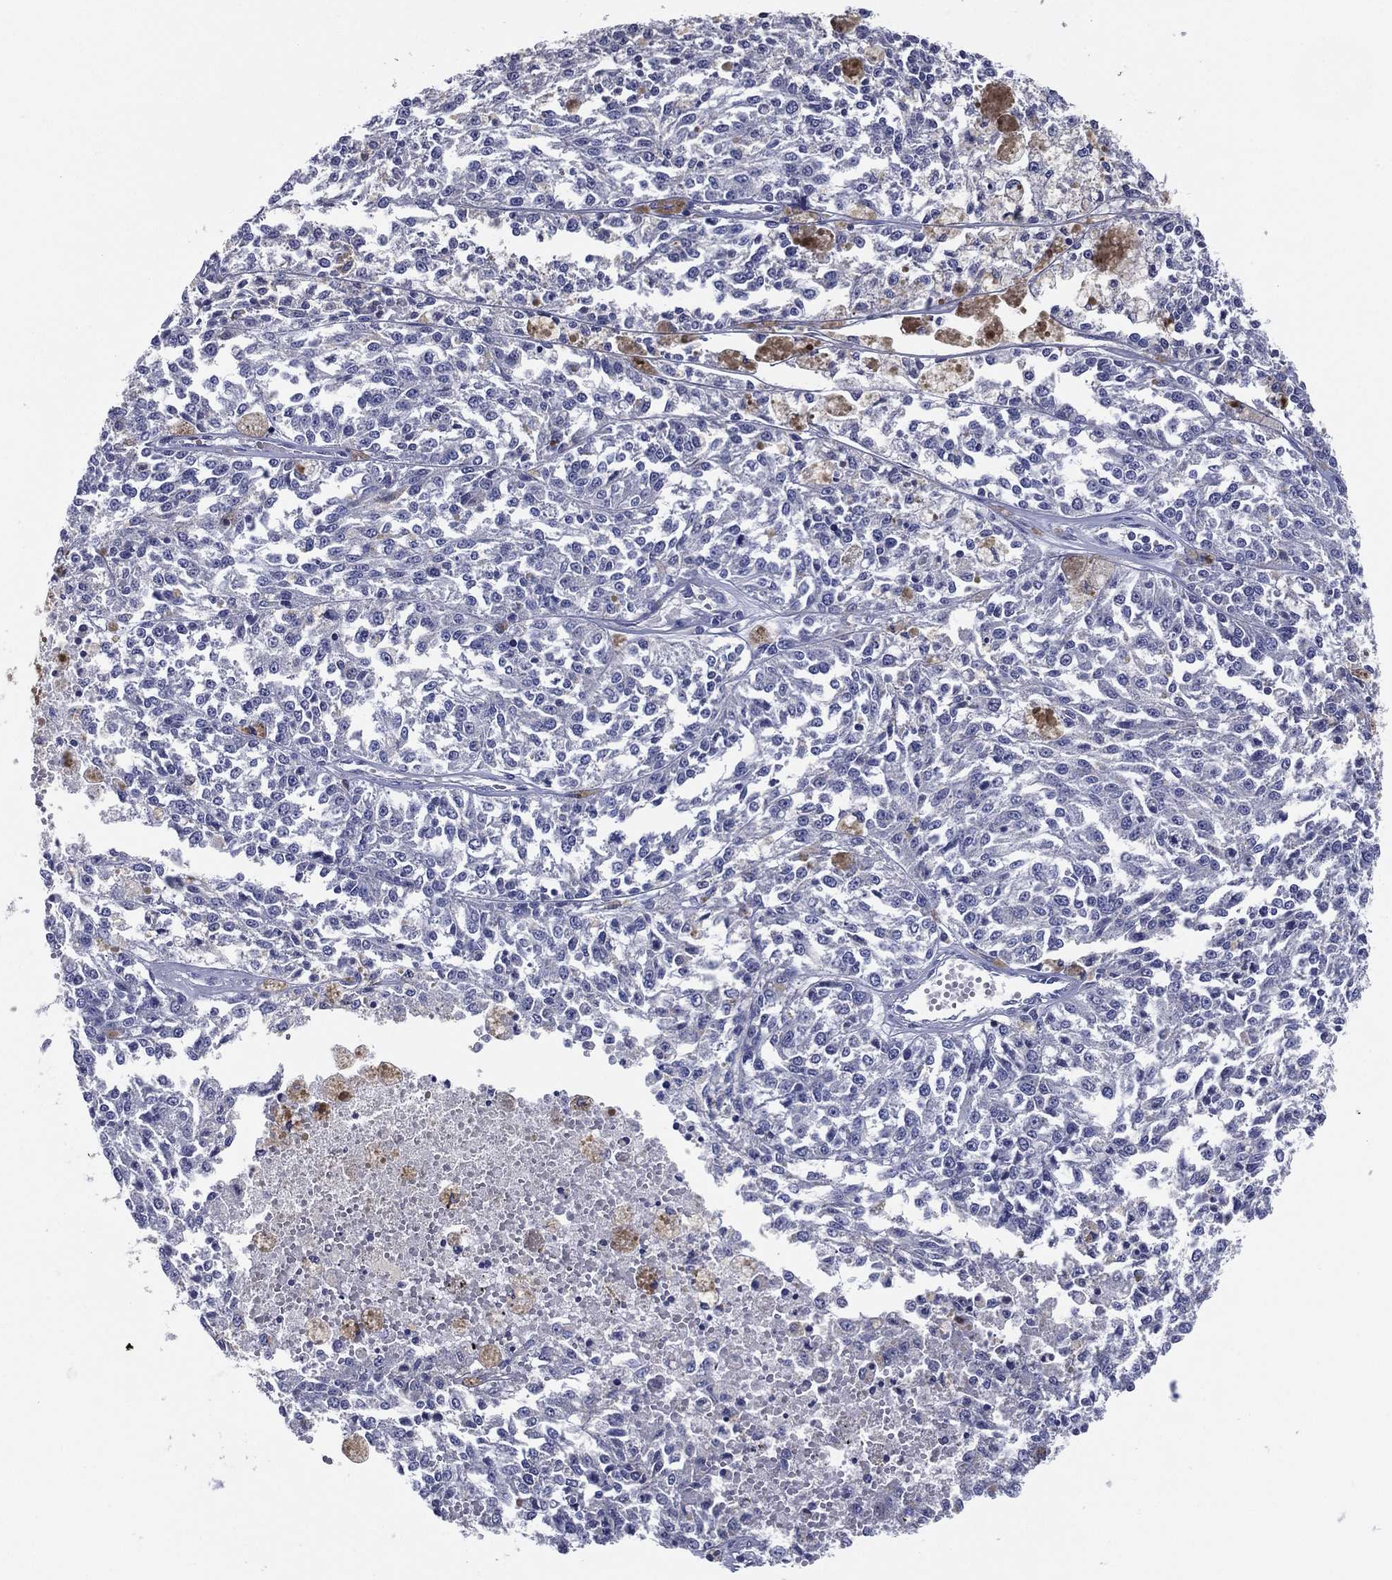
{"staining": {"intensity": "negative", "quantity": "none", "location": "none"}, "tissue": "melanoma", "cell_type": "Tumor cells", "image_type": "cancer", "snomed": [{"axis": "morphology", "description": "Malignant melanoma, Metastatic site"}, {"axis": "topography", "description": "Lymph node"}], "caption": "Tumor cells are negative for brown protein staining in melanoma.", "gene": "SLC13A4", "patient": {"sex": "female", "age": 64}}